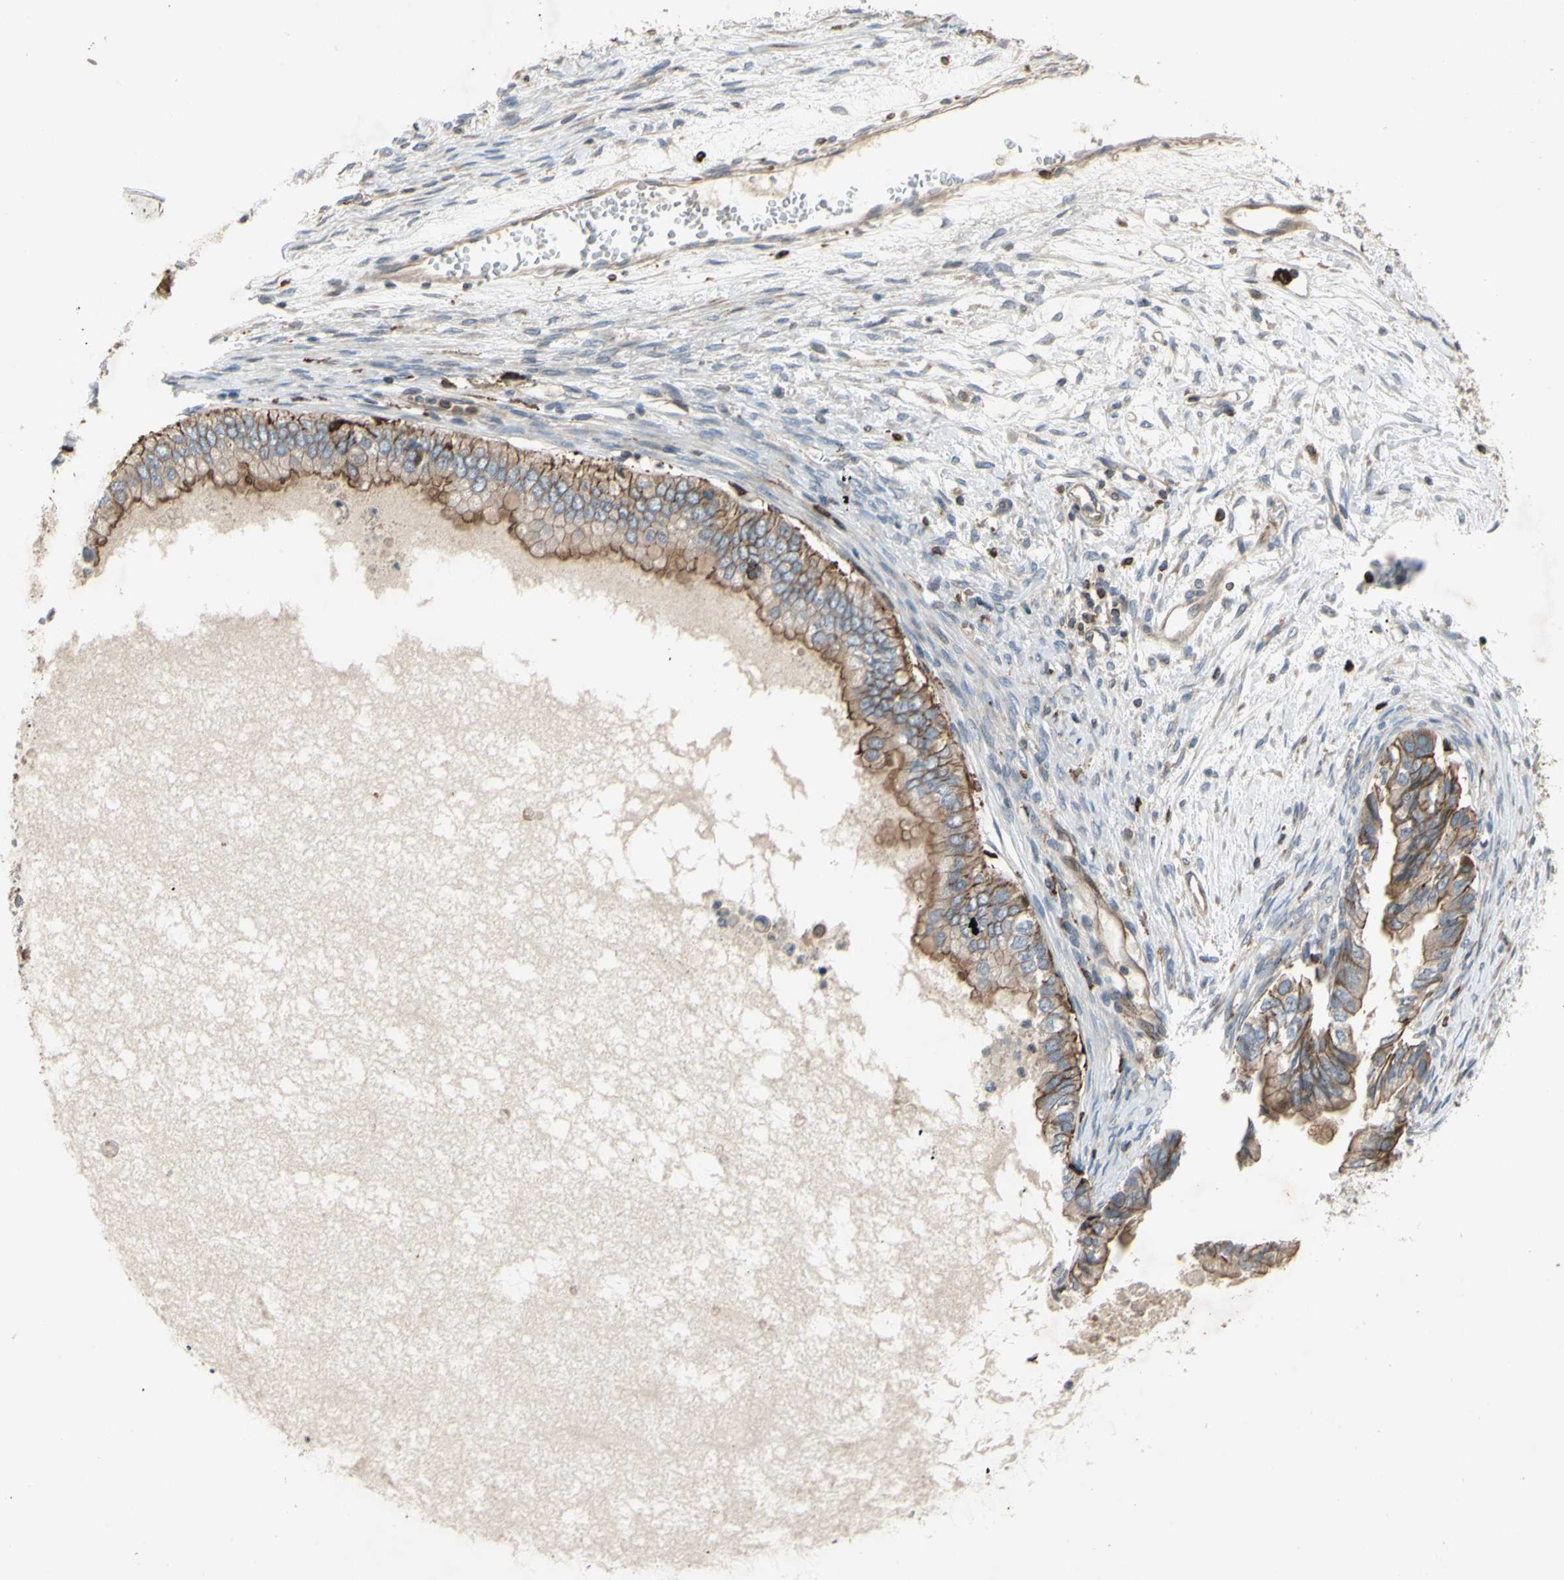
{"staining": {"intensity": "moderate", "quantity": "25%-75%", "location": "cytoplasmic/membranous"}, "tissue": "ovarian cancer", "cell_type": "Tumor cells", "image_type": "cancer", "snomed": [{"axis": "morphology", "description": "Cystadenocarcinoma, mucinous, NOS"}, {"axis": "topography", "description": "Ovary"}], "caption": "Moderate cytoplasmic/membranous staining is identified in approximately 25%-75% of tumor cells in ovarian cancer (mucinous cystadenocarcinoma).", "gene": "PLXNA2", "patient": {"sex": "female", "age": 80}}